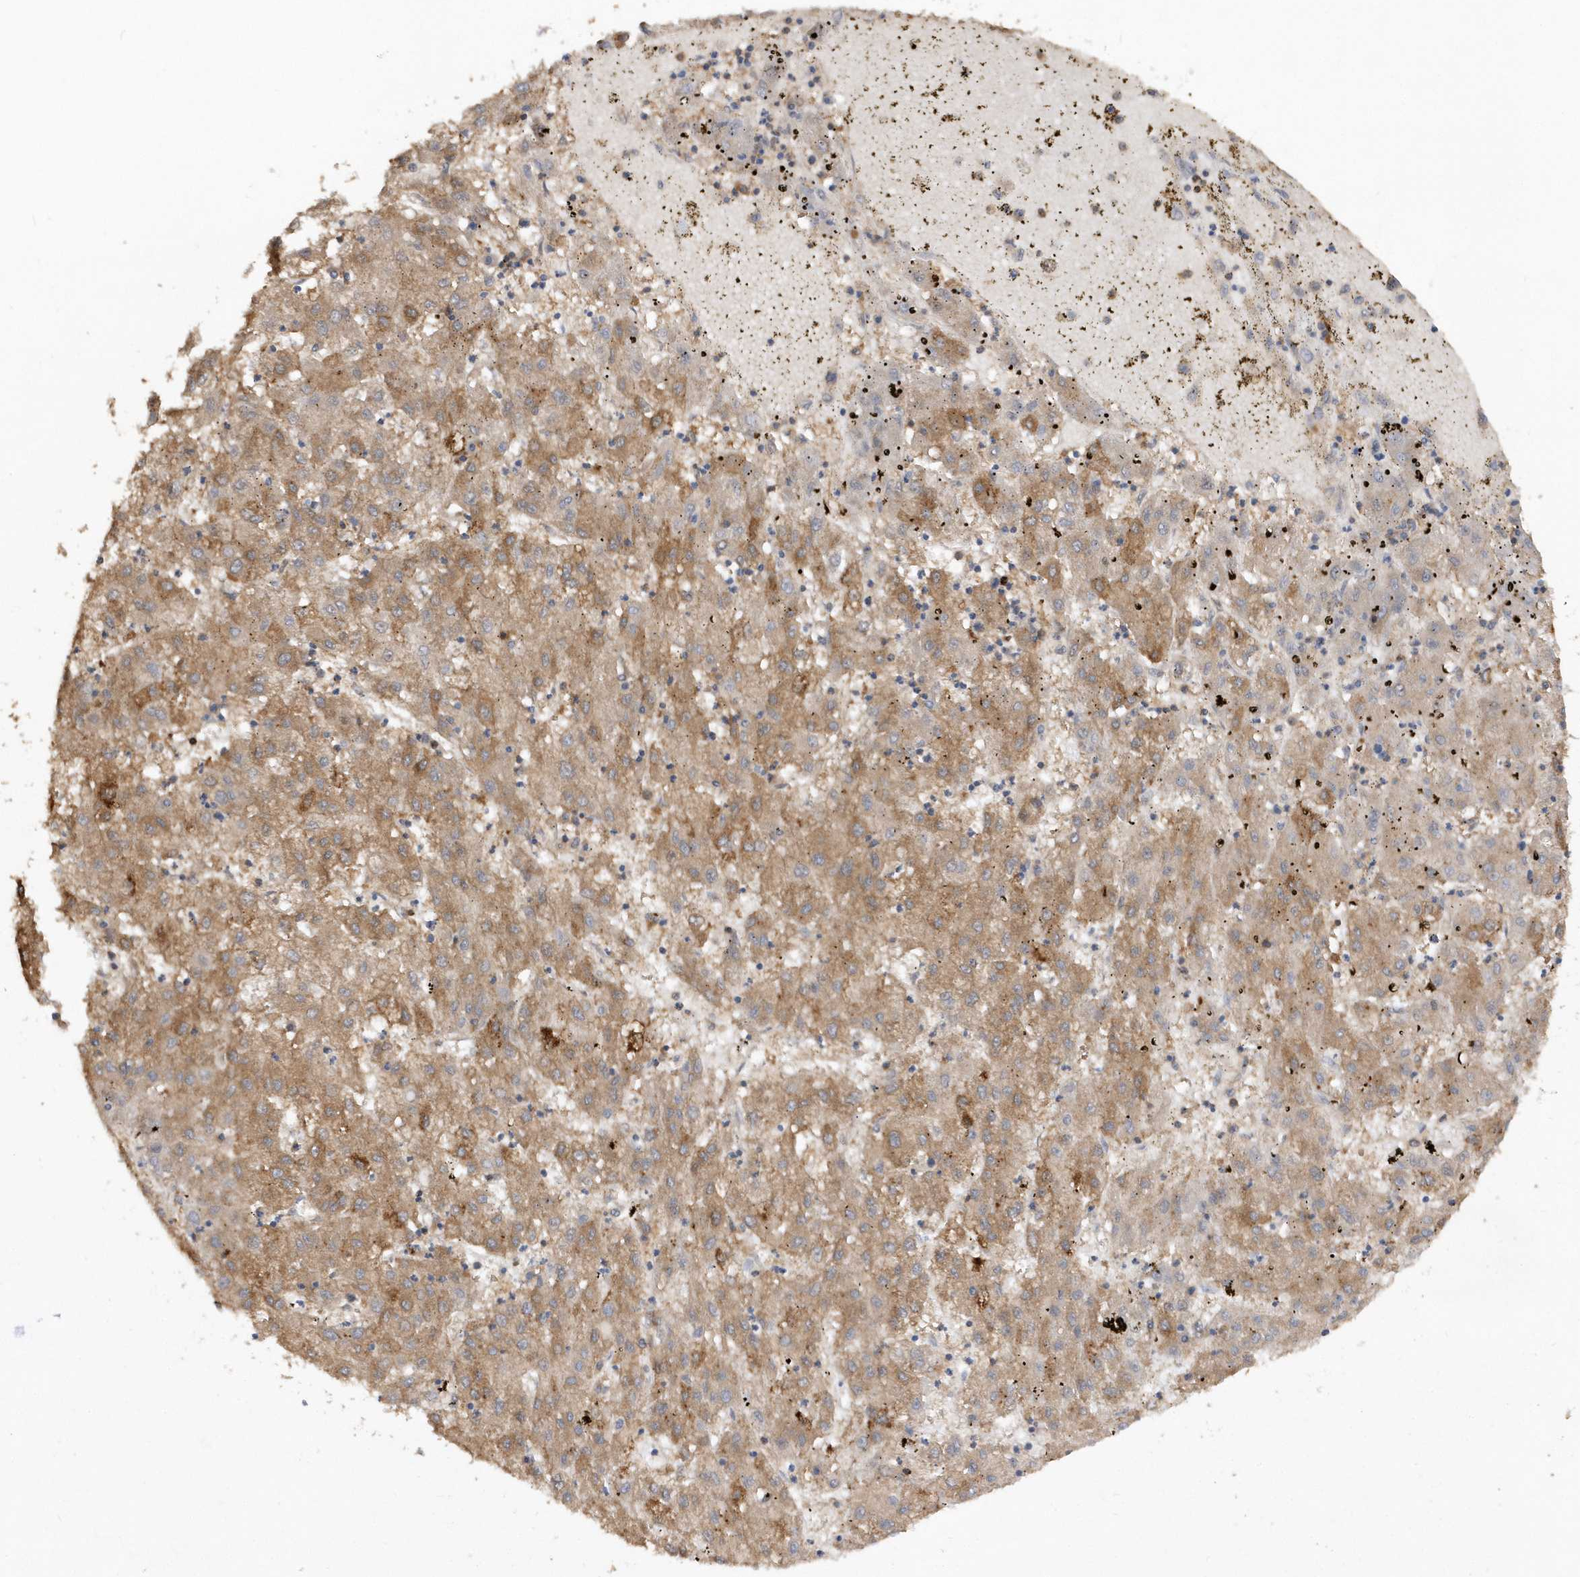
{"staining": {"intensity": "moderate", "quantity": "25%-75%", "location": "cytoplasmic/membranous"}, "tissue": "liver cancer", "cell_type": "Tumor cells", "image_type": "cancer", "snomed": [{"axis": "morphology", "description": "Carcinoma, Hepatocellular, NOS"}, {"axis": "topography", "description": "Liver"}], "caption": "Protein staining reveals moderate cytoplasmic/membranous positivity in about 25%-75% of tumor cells in liver cancer.", "gene": "RPE", "patient": {"sex": "male", "age": 72}}